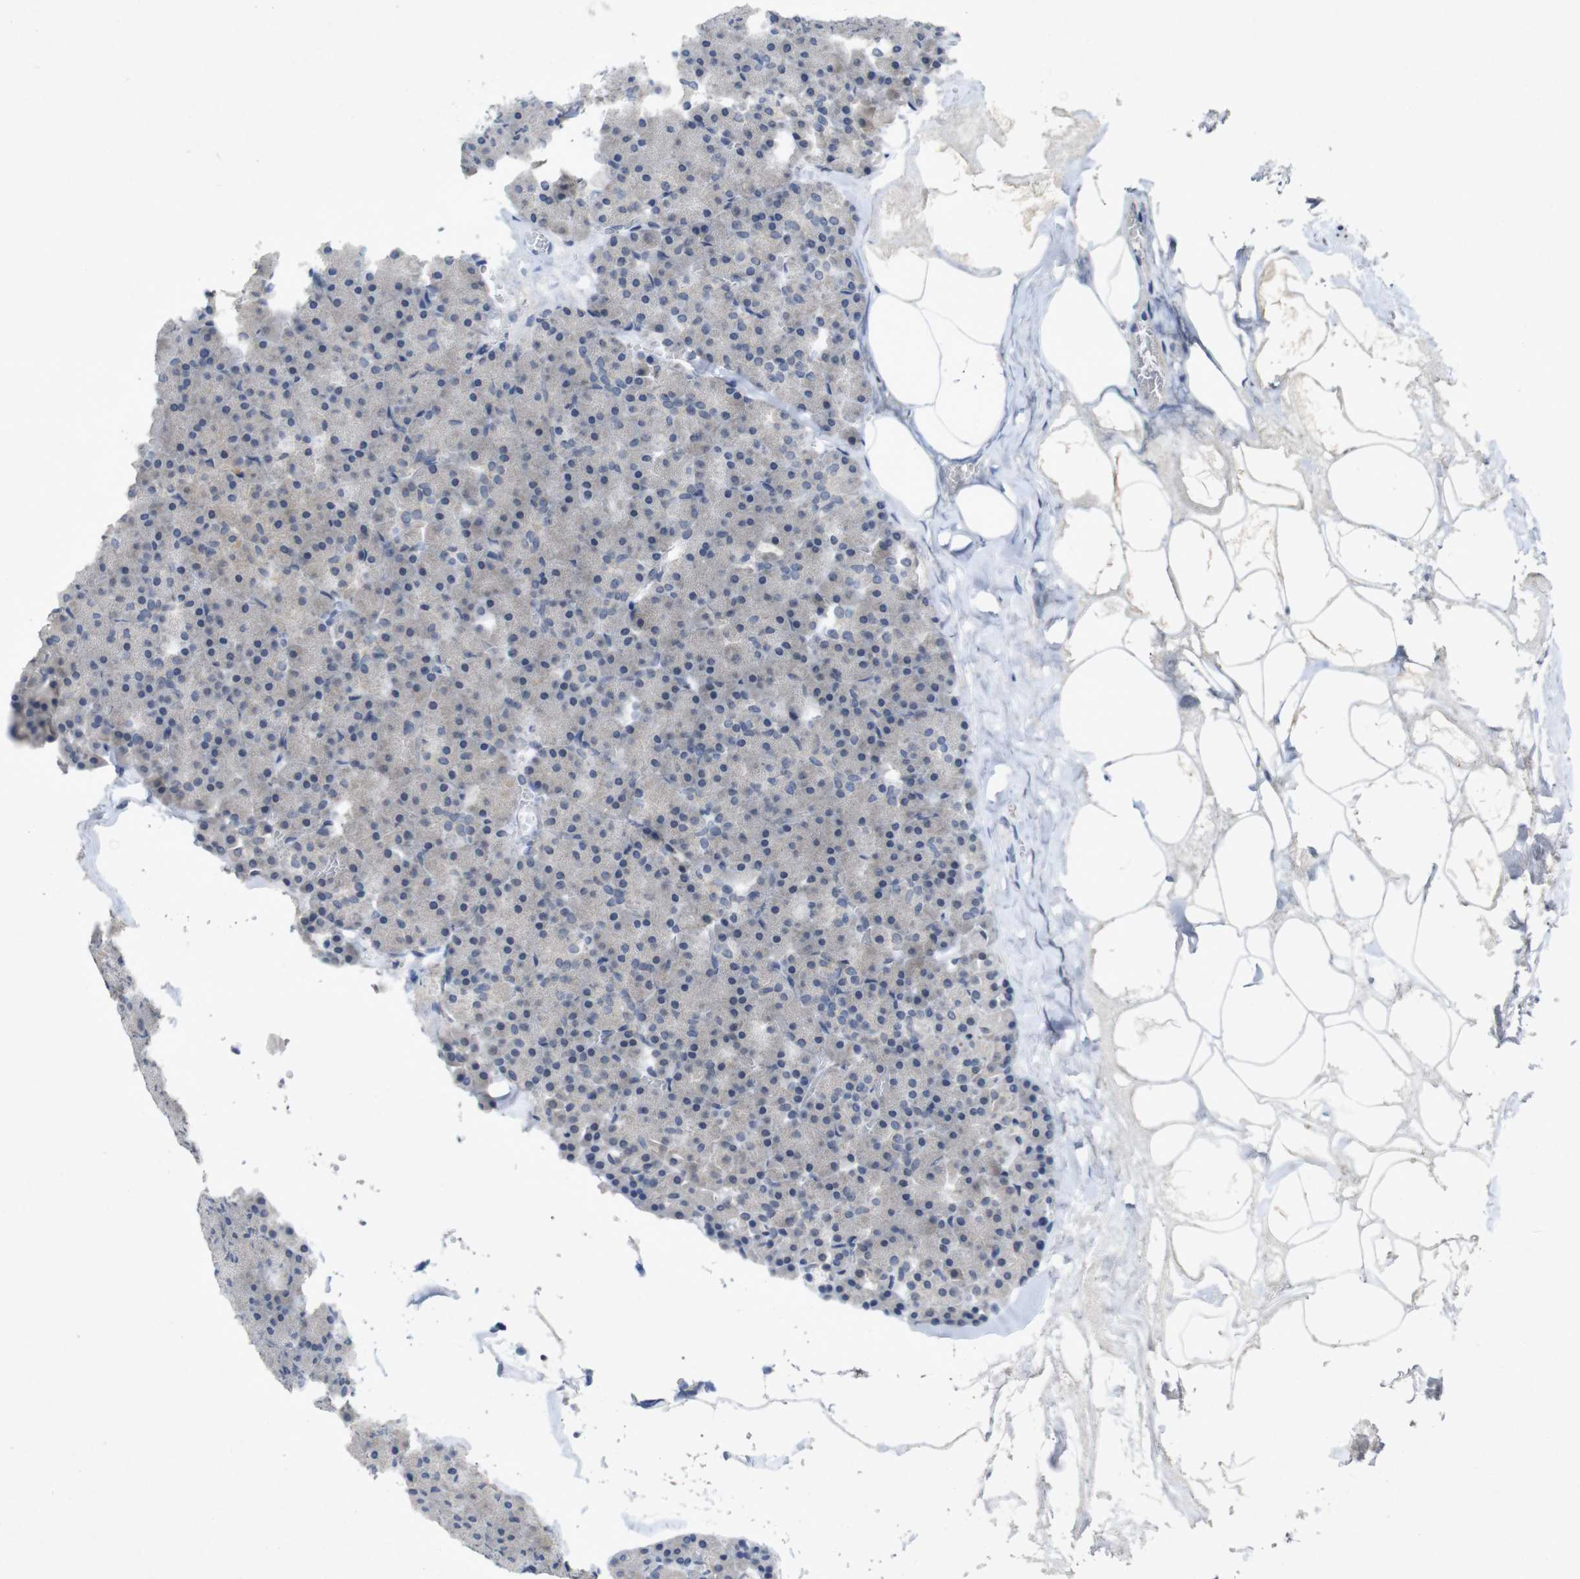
{"staining": {"intensity": "negative", "quantity": "none", "location": "none"}, "tissue": "pancreas", "cell_type": "Exocrine glandular cells", "image_type": "normal", "snomed": [{"axis": "morphology", "description": "Normal tissue, NOS"}, {"axis": "topography", "description": "Pancreas"}], "caption": "Pancreas was stained to show a protein in brown. There is no significant expression in exocrine glandular cells.", "gene": "SLAMF7", "patient": {"sex": "female", "age": 35}}